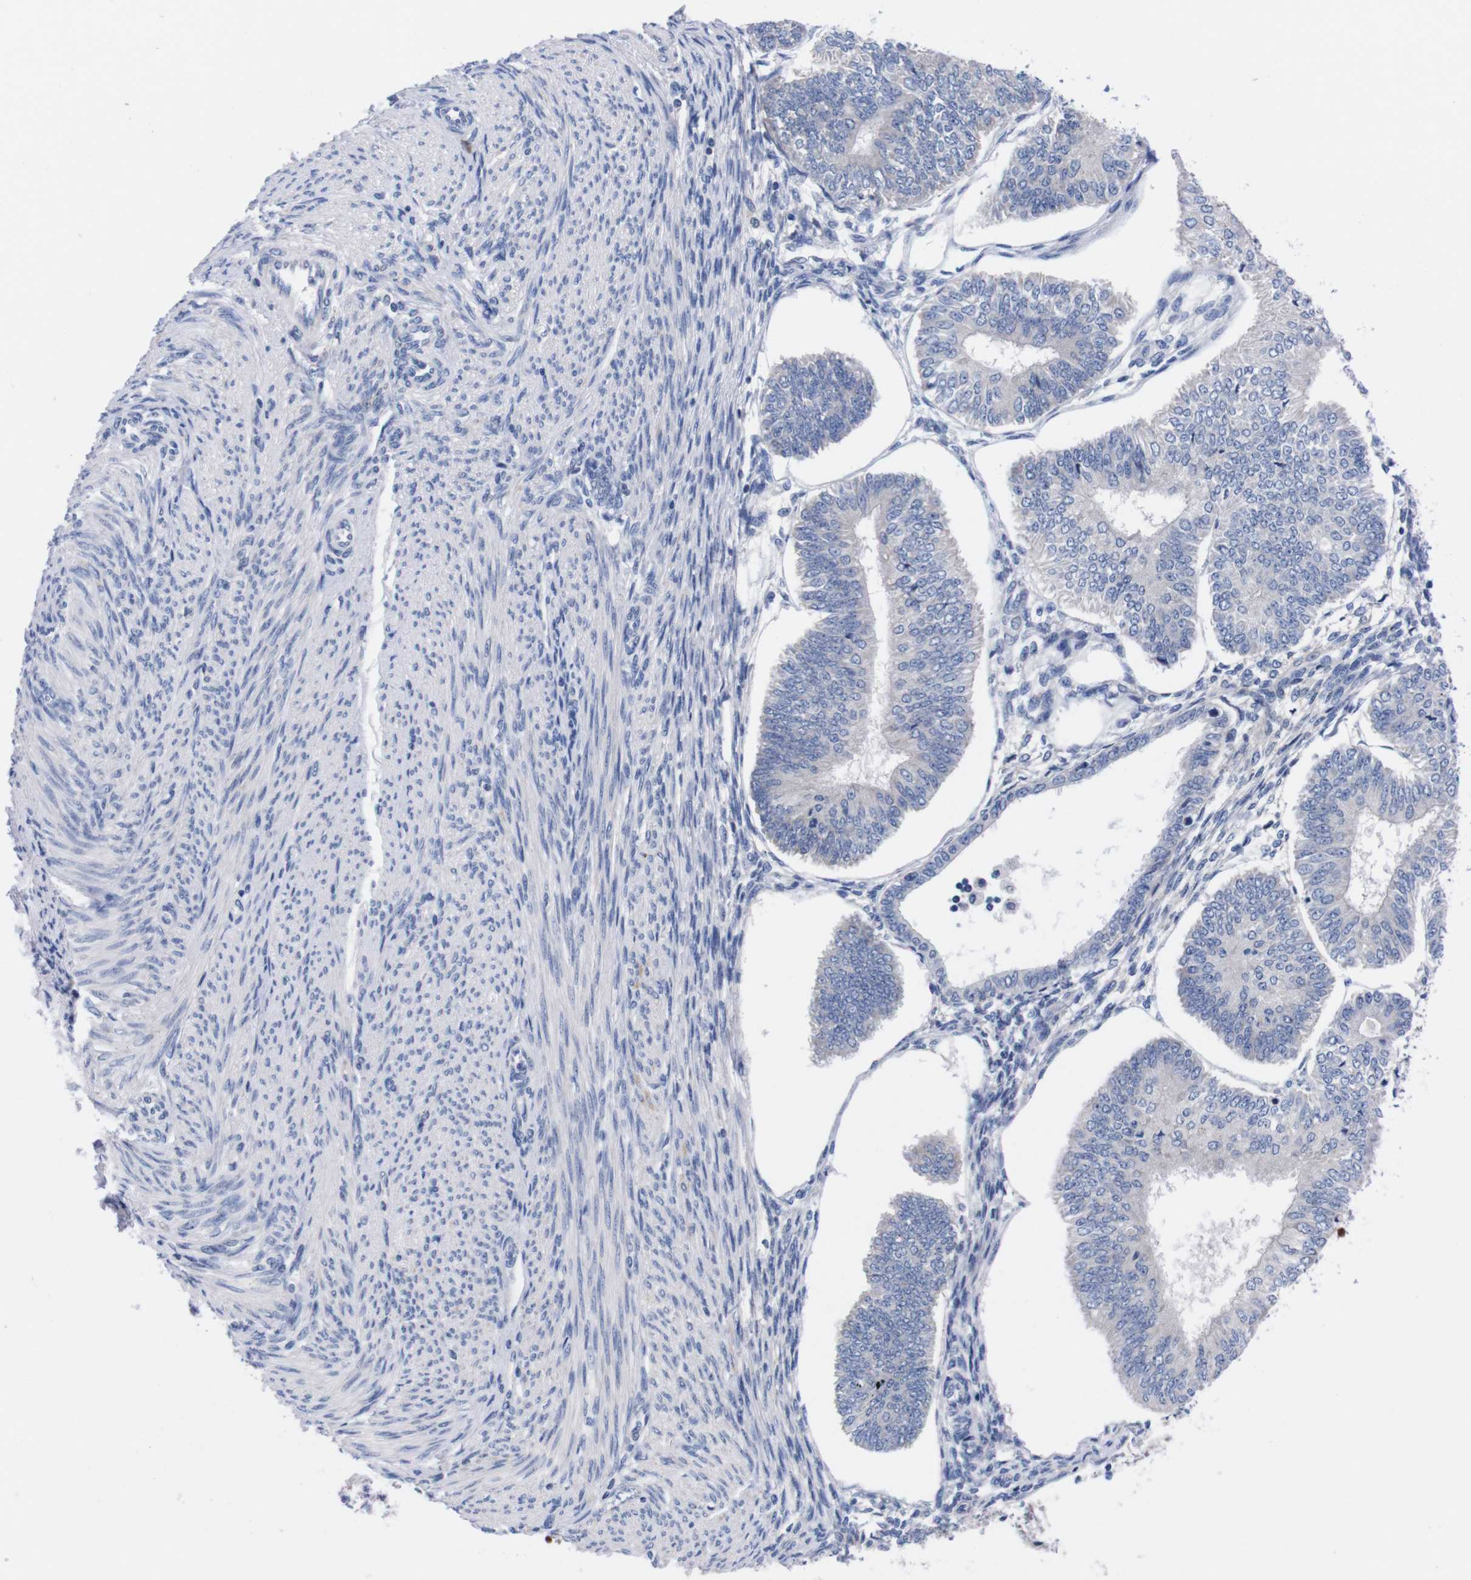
{"staining": {"intensity": "negative", "quantity": "none", "location": "none"}, "tissue": "endometrial cancer", "cell_type": "Tumor cells", "image_type": "cancer", "snomed": [{"axis": "morphology", "description": "Adenocarcinoma, NOS"}, {"axis": "topography", "description": "Endometrium"}], "caption": "Tumor cells show no significant expression in adenocarcinoma (endometrial).", "gene": "FAM210A", "patient": {"sex": "female", "age": 58}}